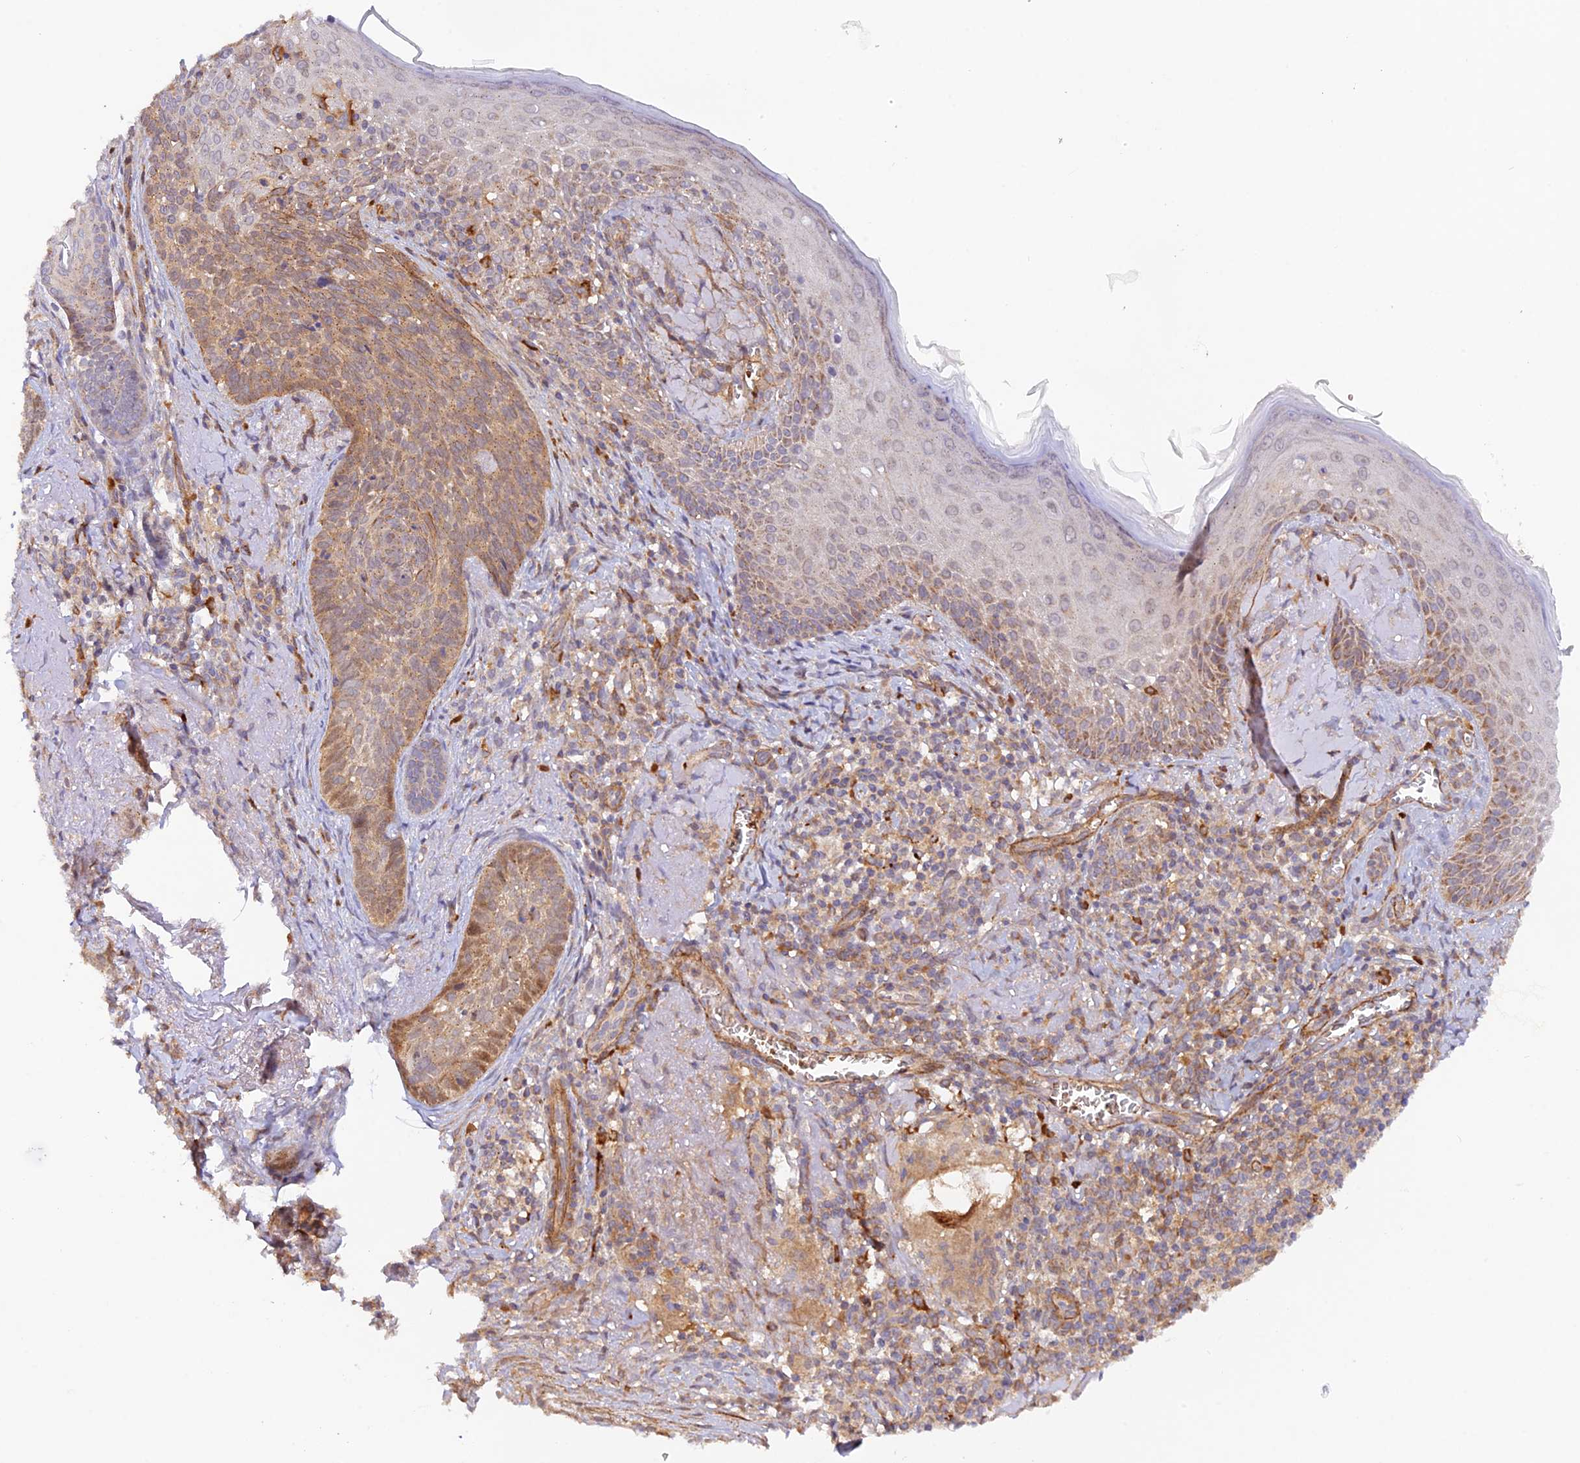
{"staining": {"intensity": "moderate", "quantity": "<25%", "location": "cytoplasmic/membranous"}, "tissue": "skin cancer", "cell_type": "Tumor cells", "image_type": "cancer", "snomed": [{"axis": "morphology", "description": "Basal cell carcinoma"}, {"axis": "topography", "description": "Skin"}], "caption": "This is a micrograph of immunohistochemistry staining of skin cancer, which shows moderate positivity in the cytoplasmic/membranous of tumor cells.", "gene": "WDFY4", "patient": {"sex": "female", "age": 76}}